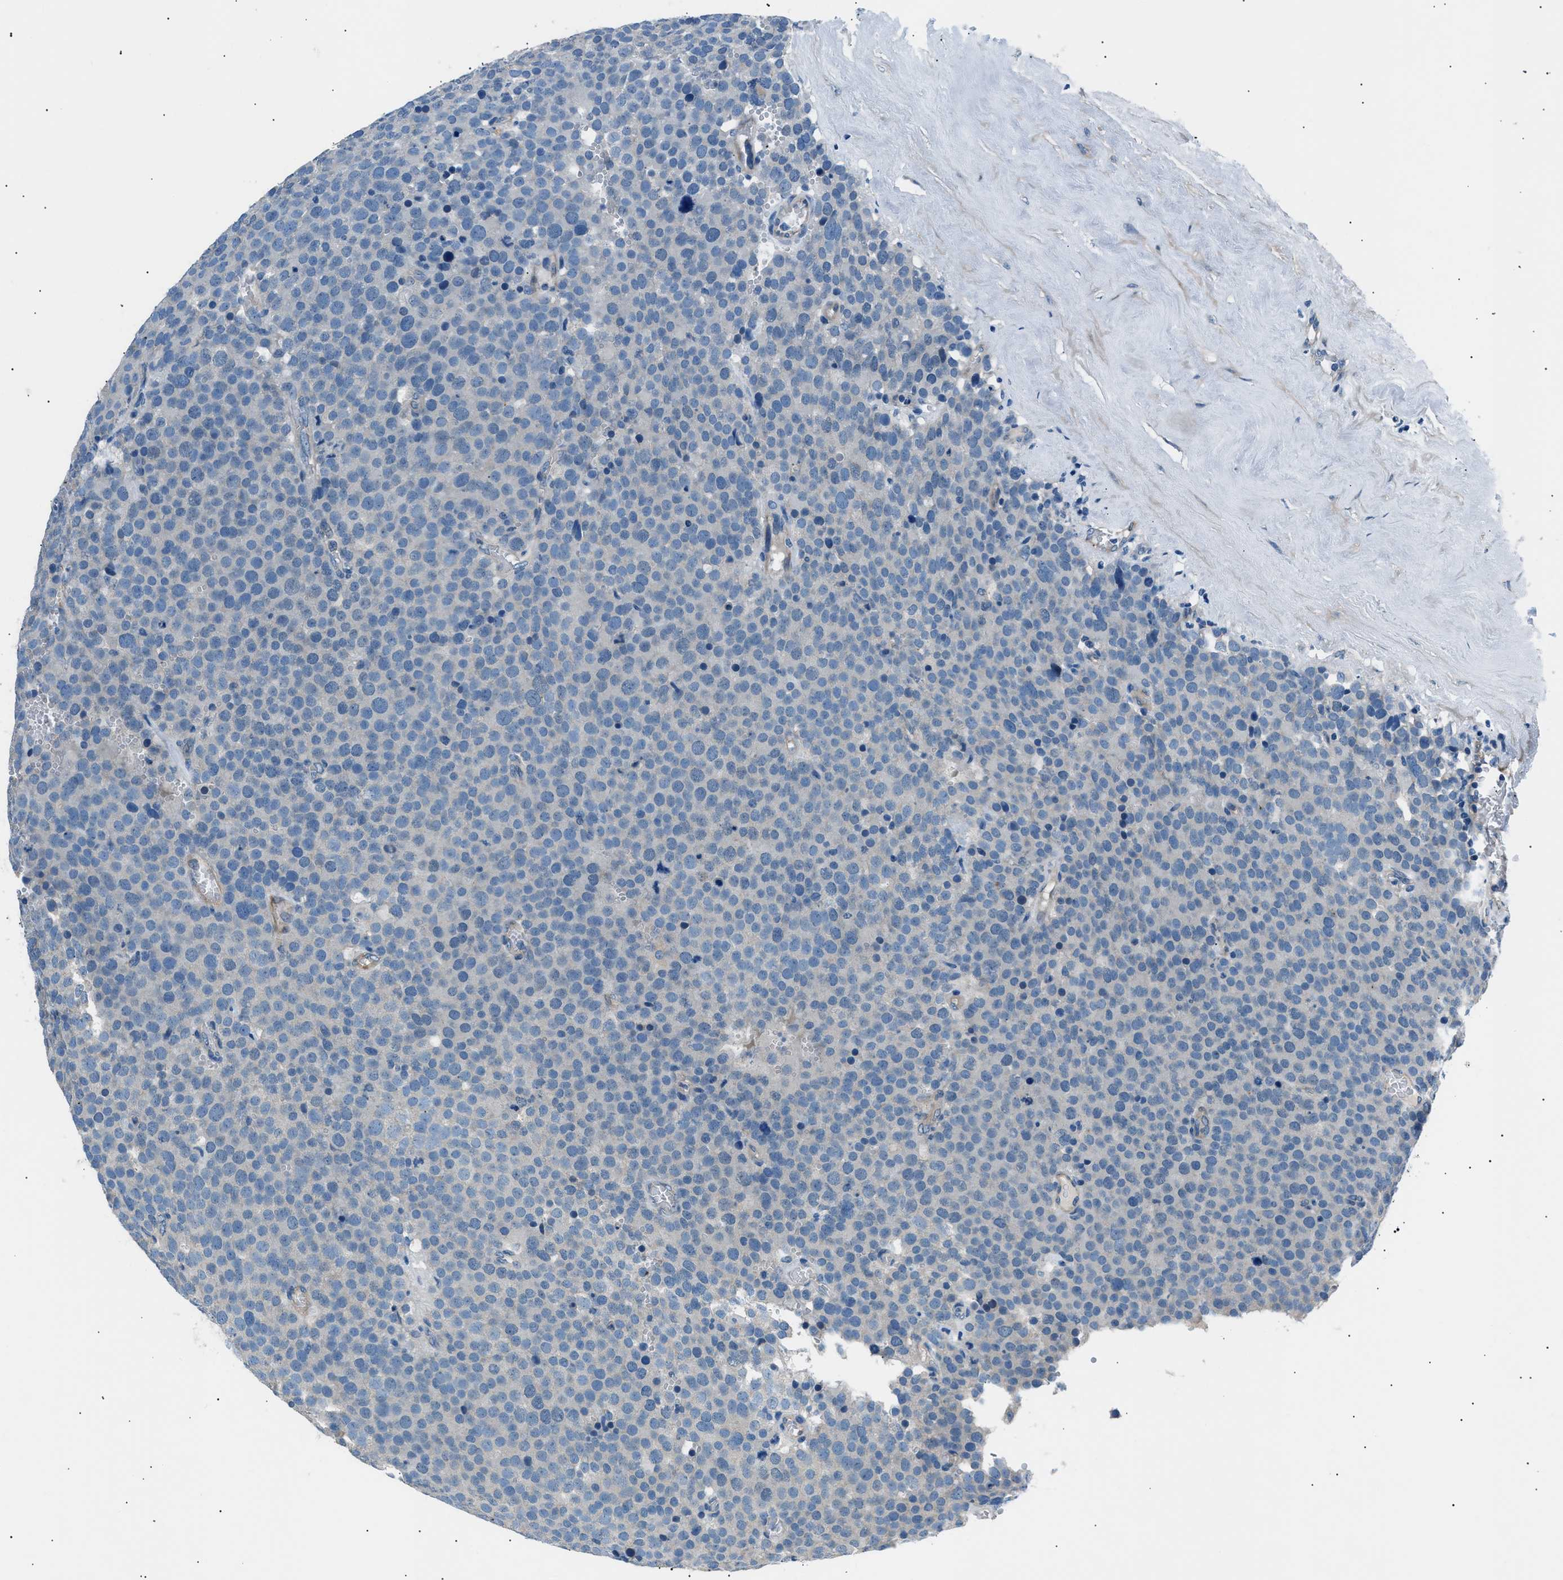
{"staining": {"intensity": "negative", "quantity": "none", "location": "none"}, "tissue": "testis cancer", "cell_type": "Tumor cells", "image_type": "cancer", "snomed": [{"axis": "morphology", "description": "Normal tissue, NOS"}, {"axis": "morphology", "description": "Seminoma, NOS"}, {"axis": "topography", "description": "Testis"}], "caption": "Tumor cells show no significant positivity in testis cancer.", "gene": "LRRC37B", "patient": {"sex": "male", "age": 71}}